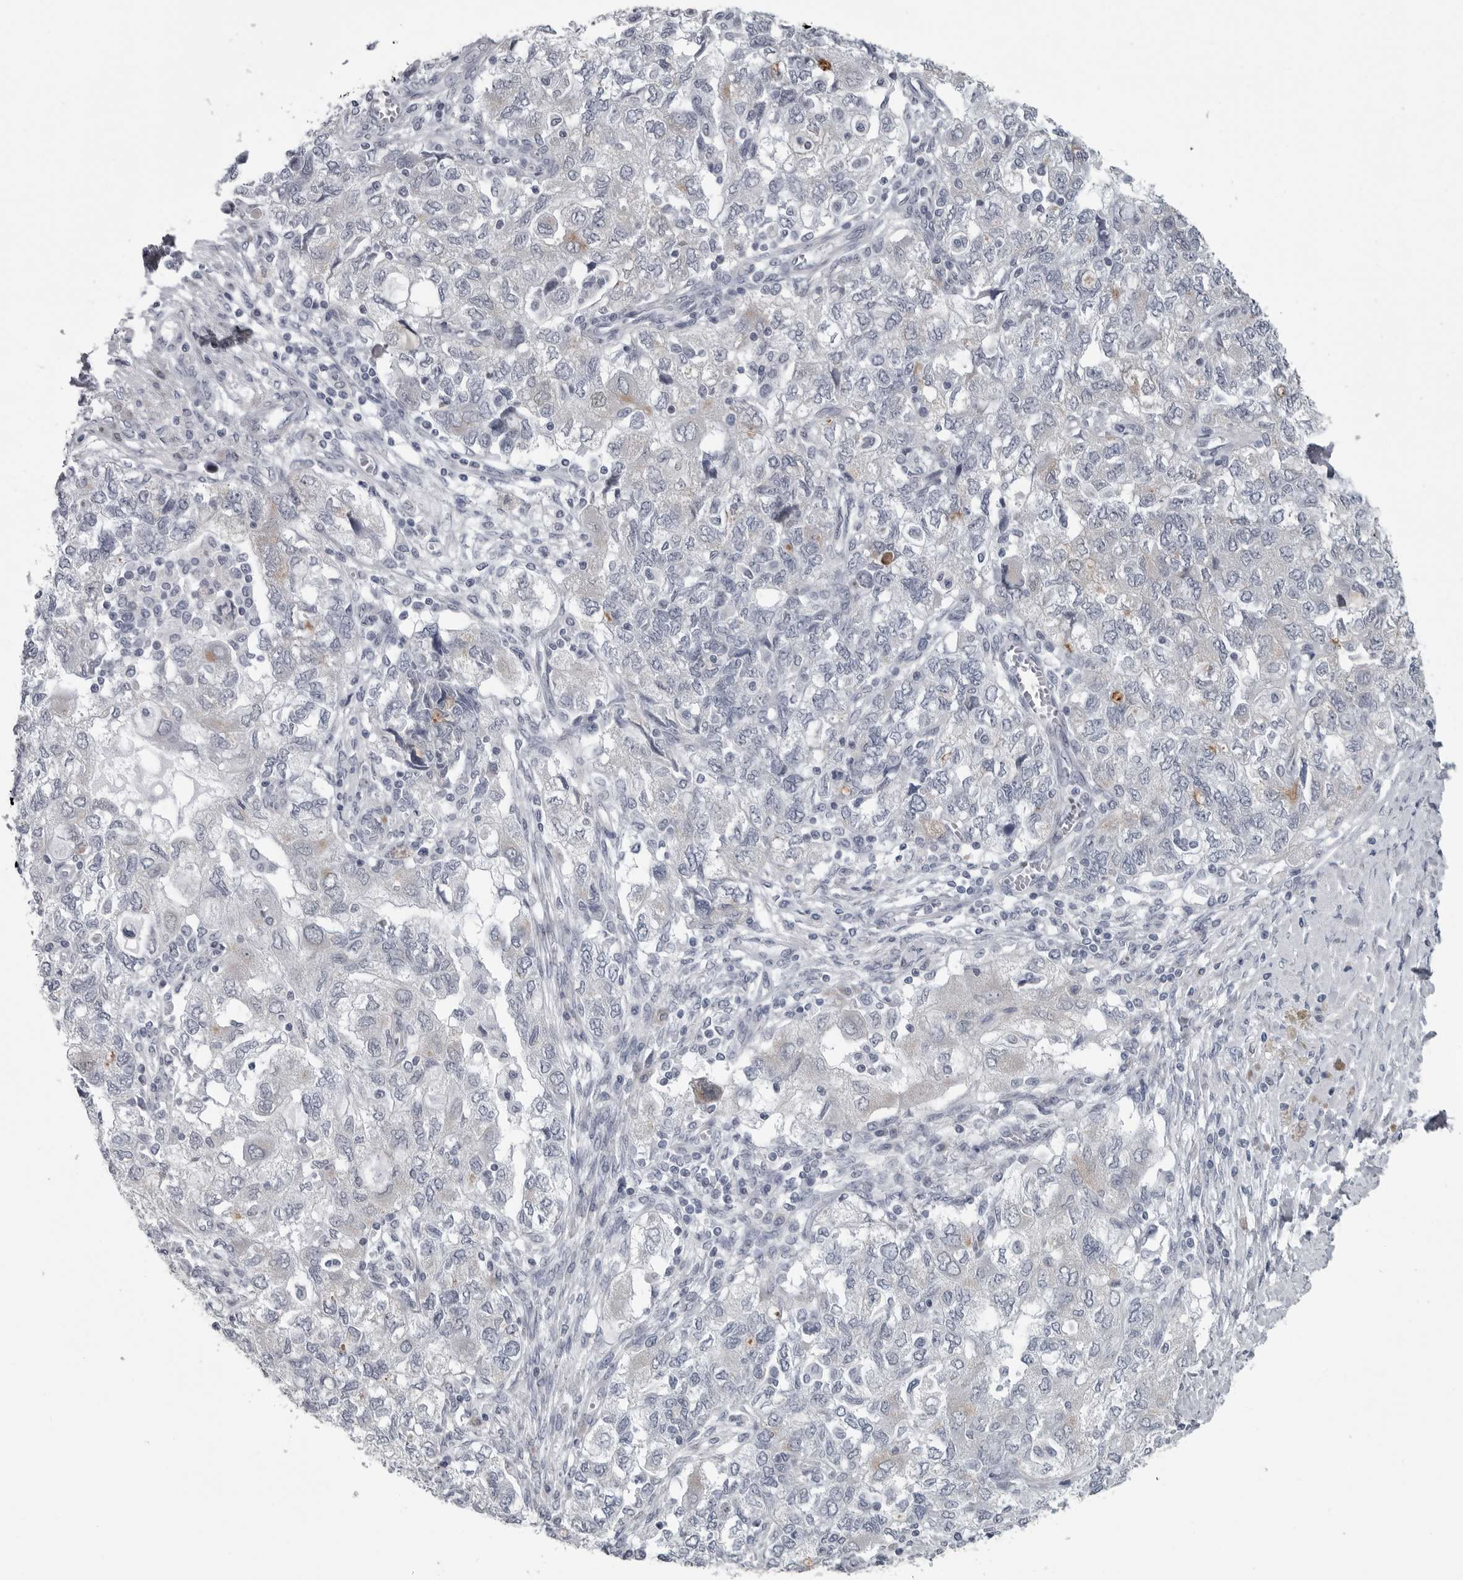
{"staining": {"intensity": "negative", "quantity": "none", "location": "none"}, "tissue": "ovarian cancer", "cell_type": "Tumor cells", "image_type": "cancer", "snomed": [{"axis": "morphology", "description": "Carcinoma, NOS"}, {"axis": "morphology", "description": "Cystadenocarcinoma, serous, NOS"}, {"axis": "topography", "description": "Ovary"}], "caption": "Immunohistochemical staining of human serous cystadenocarcinoma (ovarian) shows no significant expression in tumor cells.", "gene": "MYOC", "patient": {"sex": "female", "age": 69}}